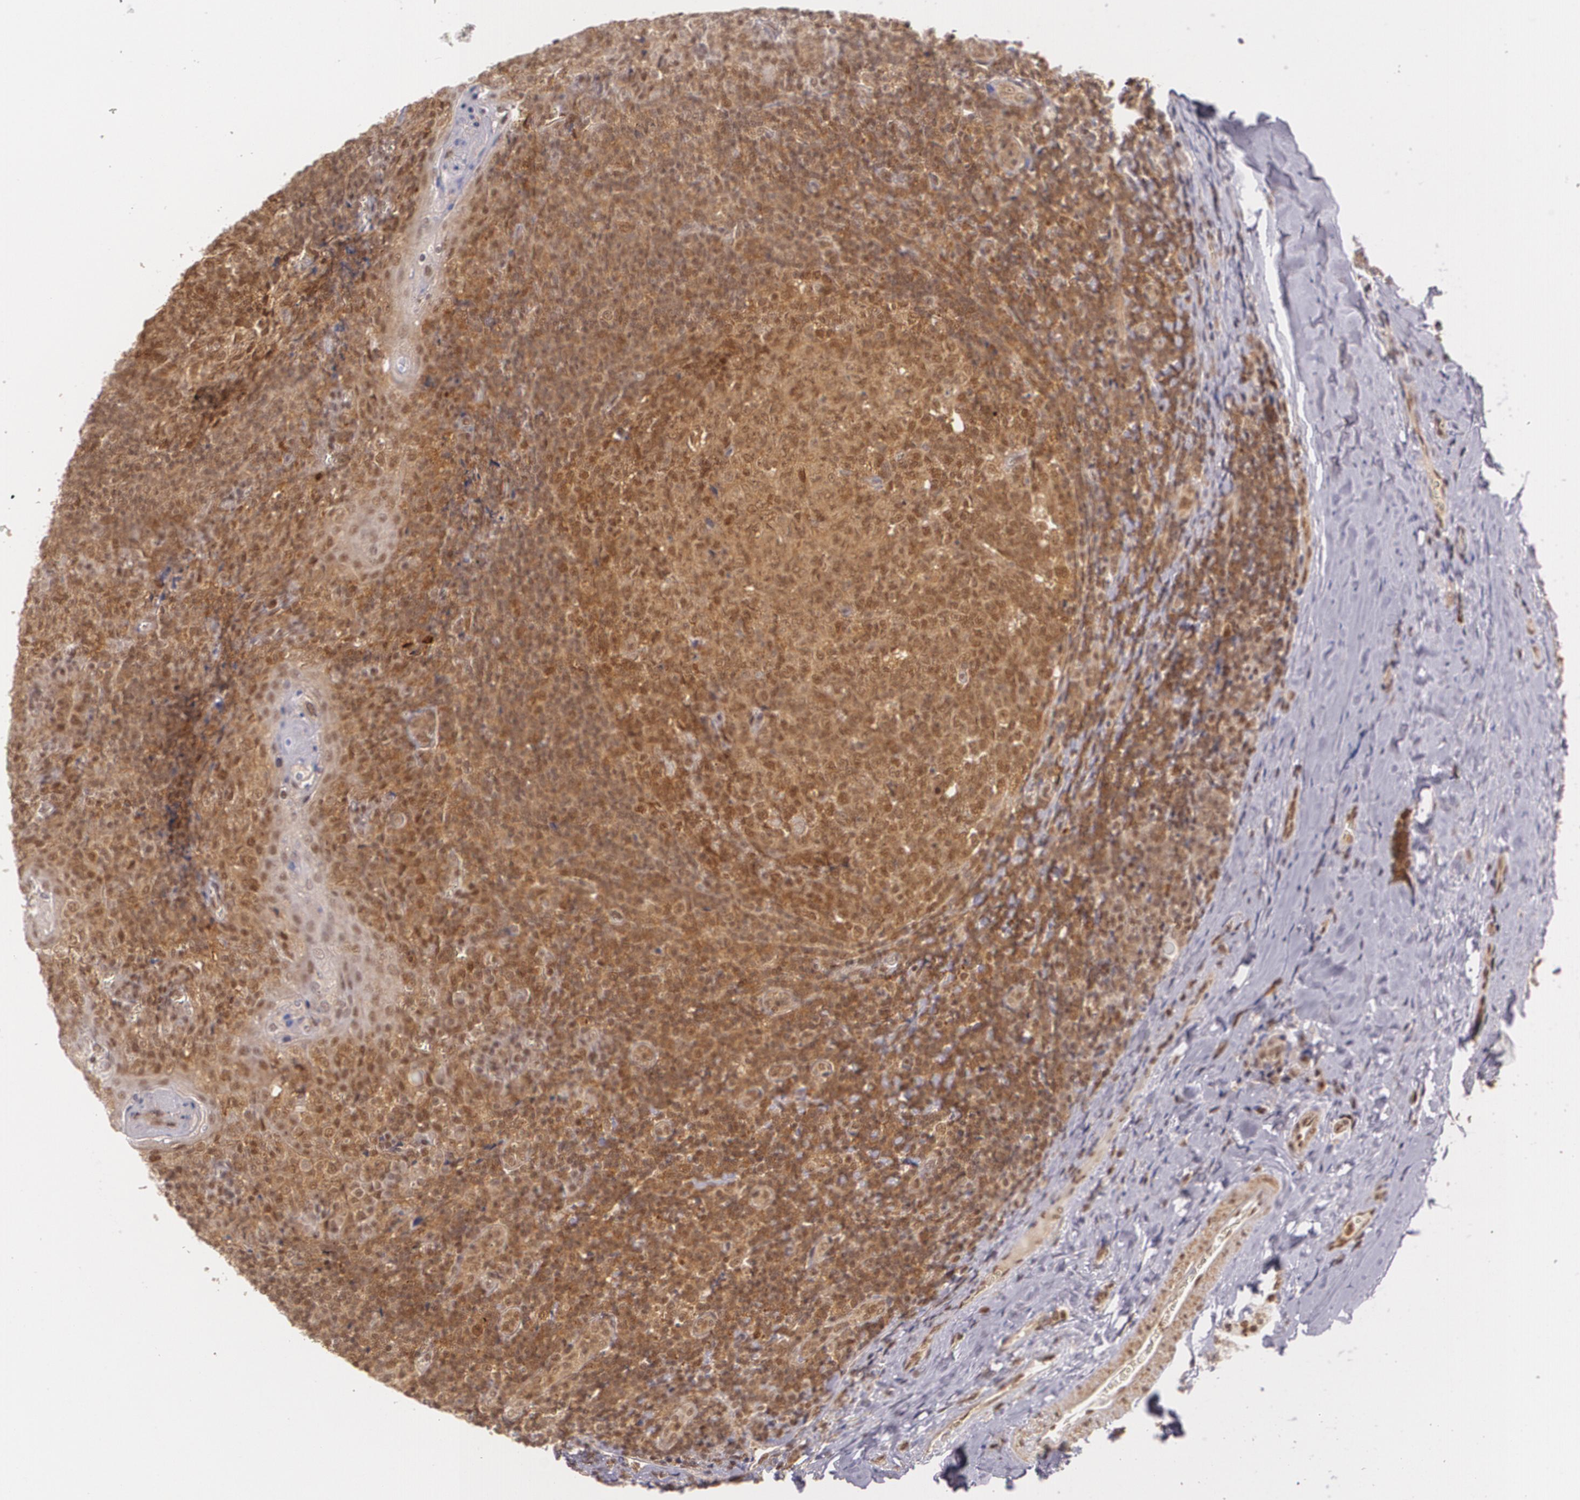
{"staining": {"intensity": "moderate", "quantity": ">75%", "location": "cytoplasmic/membranous,nuclear"}, "tissue": "tonsil", "cell_type": "Germinal center cells", "image_type": "normal", "snomed": [{"axis": "morphology", "description": "Normal tissue, NOS"}, {"axis": "topography", "description": "Tonsil"}], "caption": "Immunohistochemistry (IHC) of benign human tonsil displays medium levels of moderate cytoplasmic/membranous,nuclear positivity in approximately >75% of germinal center cells.", "gene": "CUL2", "patient": {"sex": "male", "age": 31}}